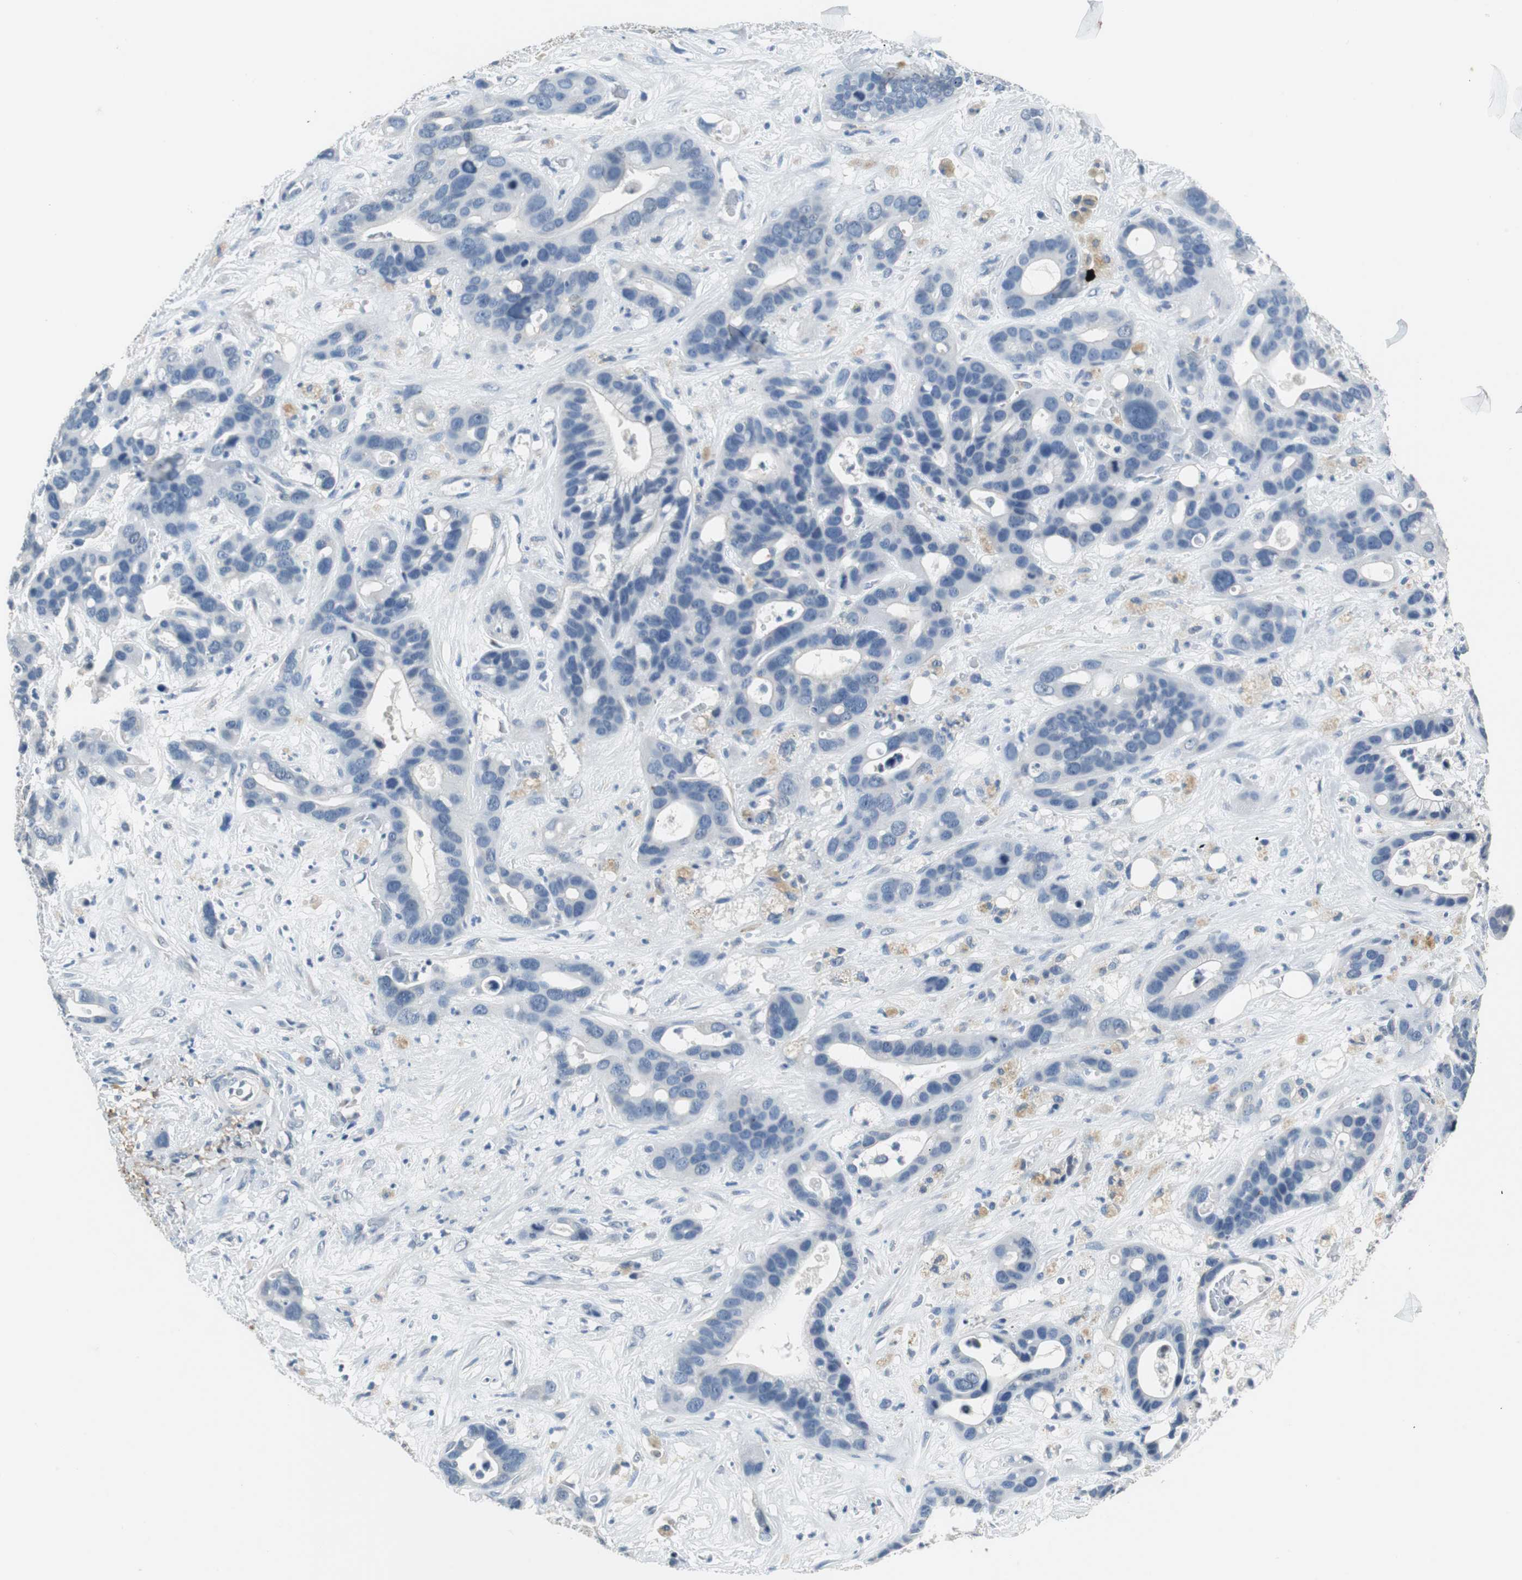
{"staining": {"intensity": "negative", "quantity": "none", "location": "none"}, "tissue": "liver cancer", "cell_type": "Tumor cells", "image_type": "cancer", "snomed": [{"axis": "morphology", "description": "Cholangiocarcinoma"}, {"axis": "topography", "description": "Liver"}], "caption": "There is no significant expression in tumor cells of cholangiocarcinoma (liver).", "gene": "MUC7", "patient": {"sex": "female", "age": 65}}